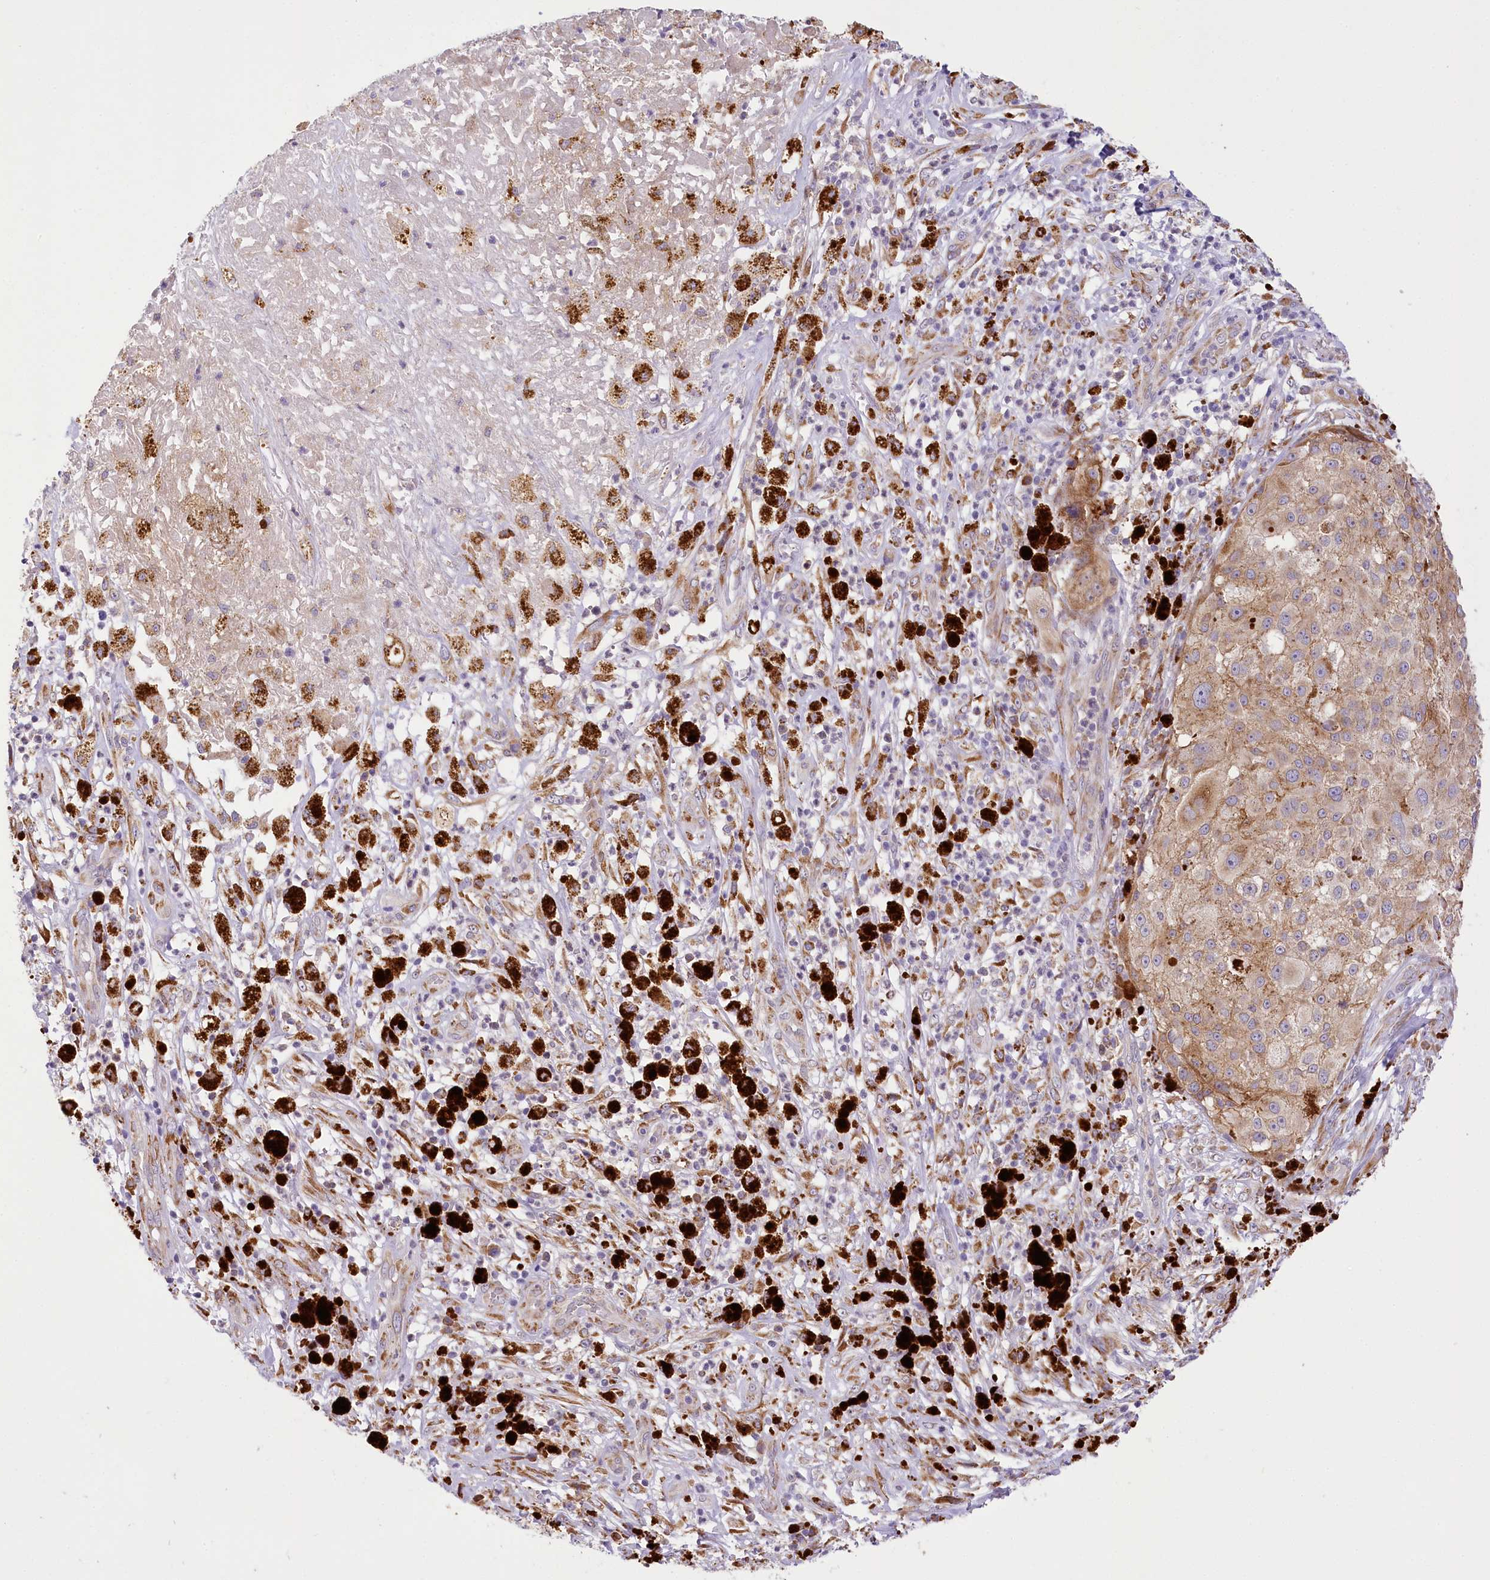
{"staining": {"intensity": "moderate", "quantity": ">75%", "location": "cytoplasmic/membranous"}, "tissue": "melanoma", "cell_type": "Tumor cells", "image_type": "cancer", "snomed": [{"axis": "morphology", "description": "Necrosis, NOS"}, {"axis": "morphology", "description": "Malignant melanoma, NOS"}, {"axis": "topography", "description": "Skin"}], "caption": "Tumor cells demonstrate moderate cytoplasmic/membranous staining in approximately >75% of cells in malignant melanoma.", "gene": "NCKAP5", "patient": {"sex": "female", "age": 87}}